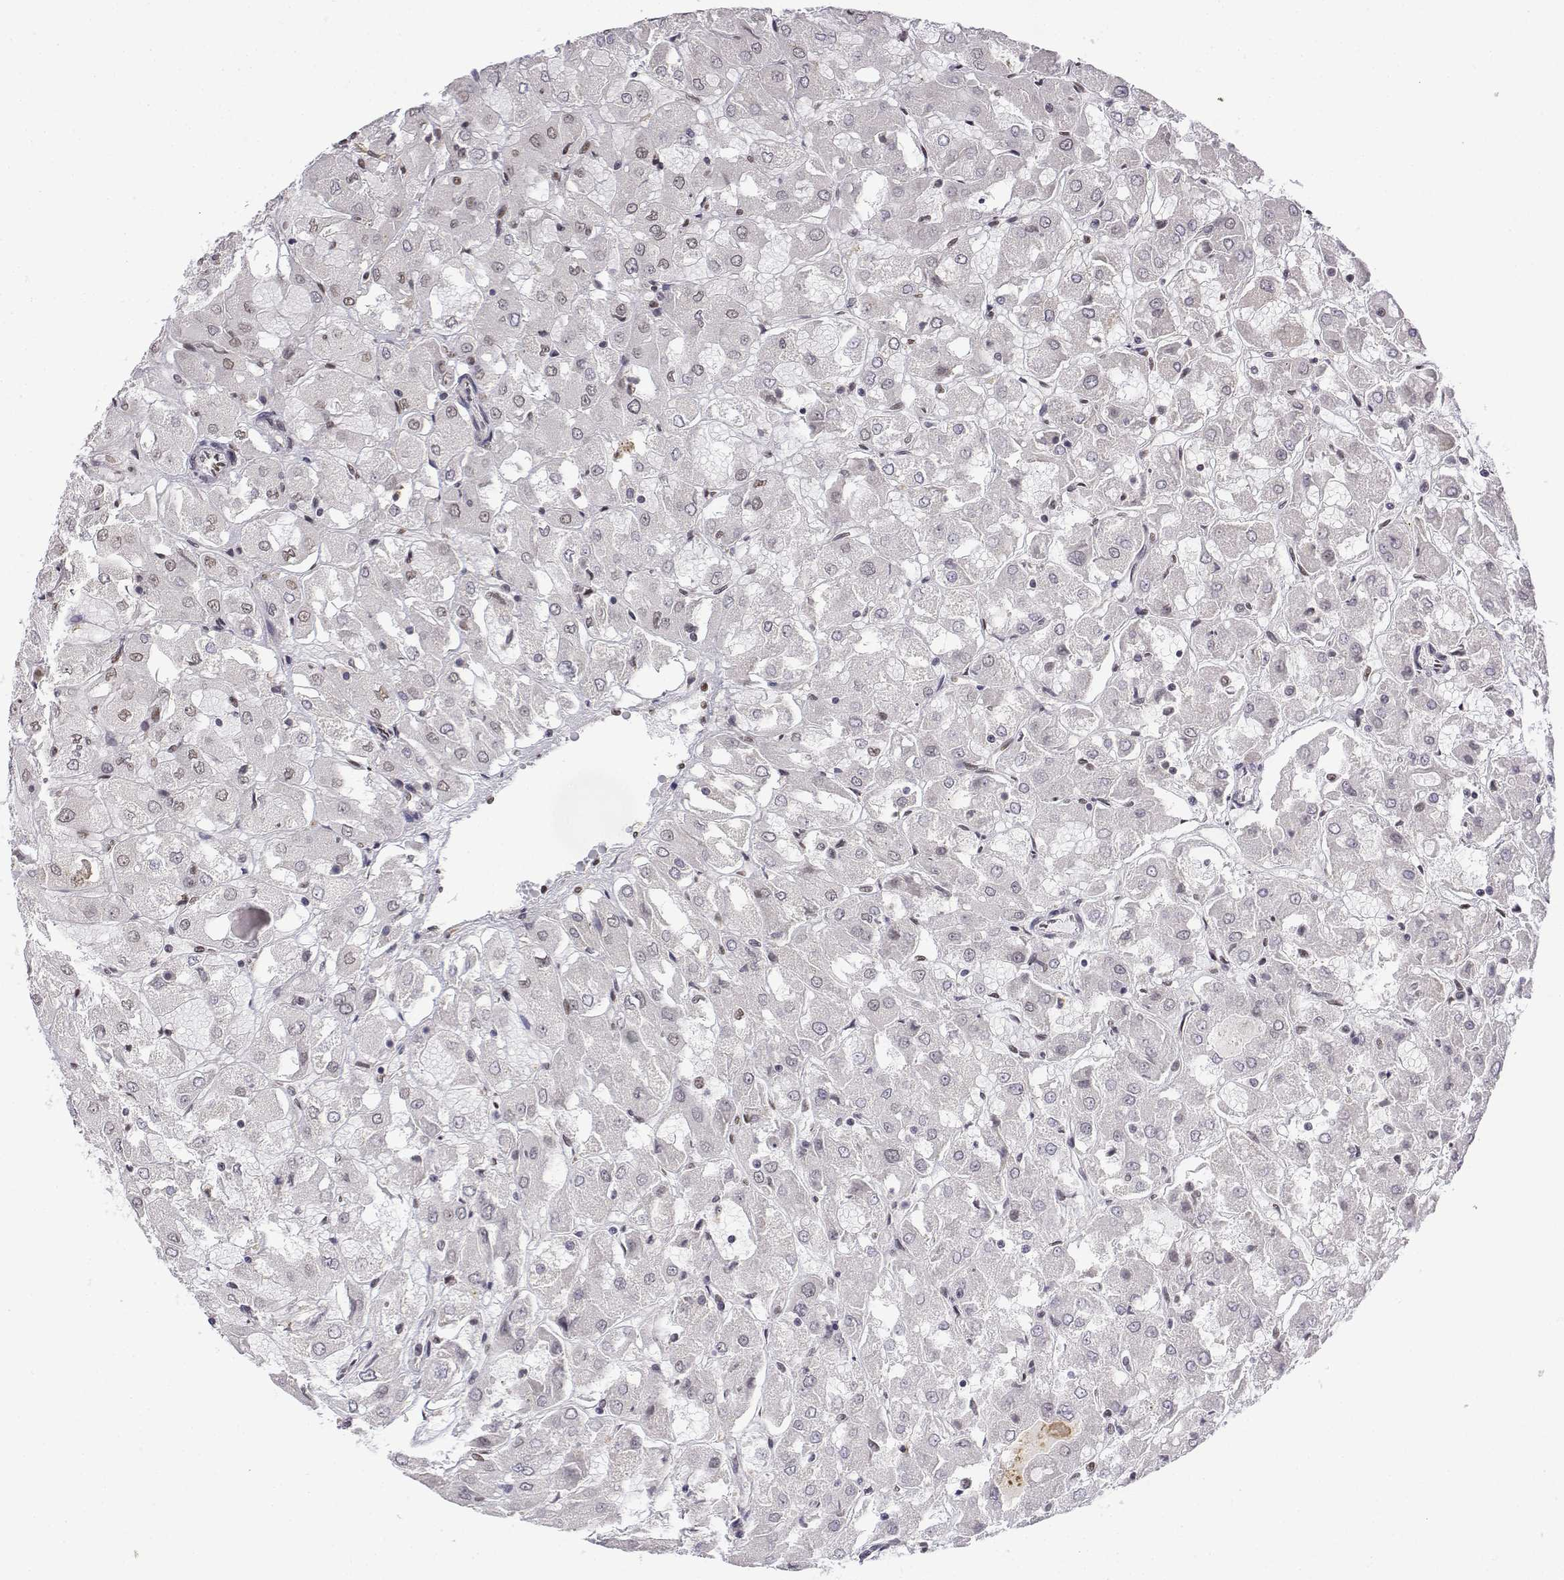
{"staining": {"intensity": "weak", "quantity": "<25%", "location": "nuclear"}, "tissue": "renal cancer", "cell_type": "Tumor cells", "image_type": "cancer", "snomed": [{"axis": "morphology", "description": "Adenocarcinoma, NOS"}, {"axis": "topography", "description": "Kidney"}], "caption": "Histopathology image shows no protein staining in tumor cells of renal cancer (adenocarcinoma) tissue.", "gene": "SETD1A", "patient": {"sex": "male", "age": 72}}